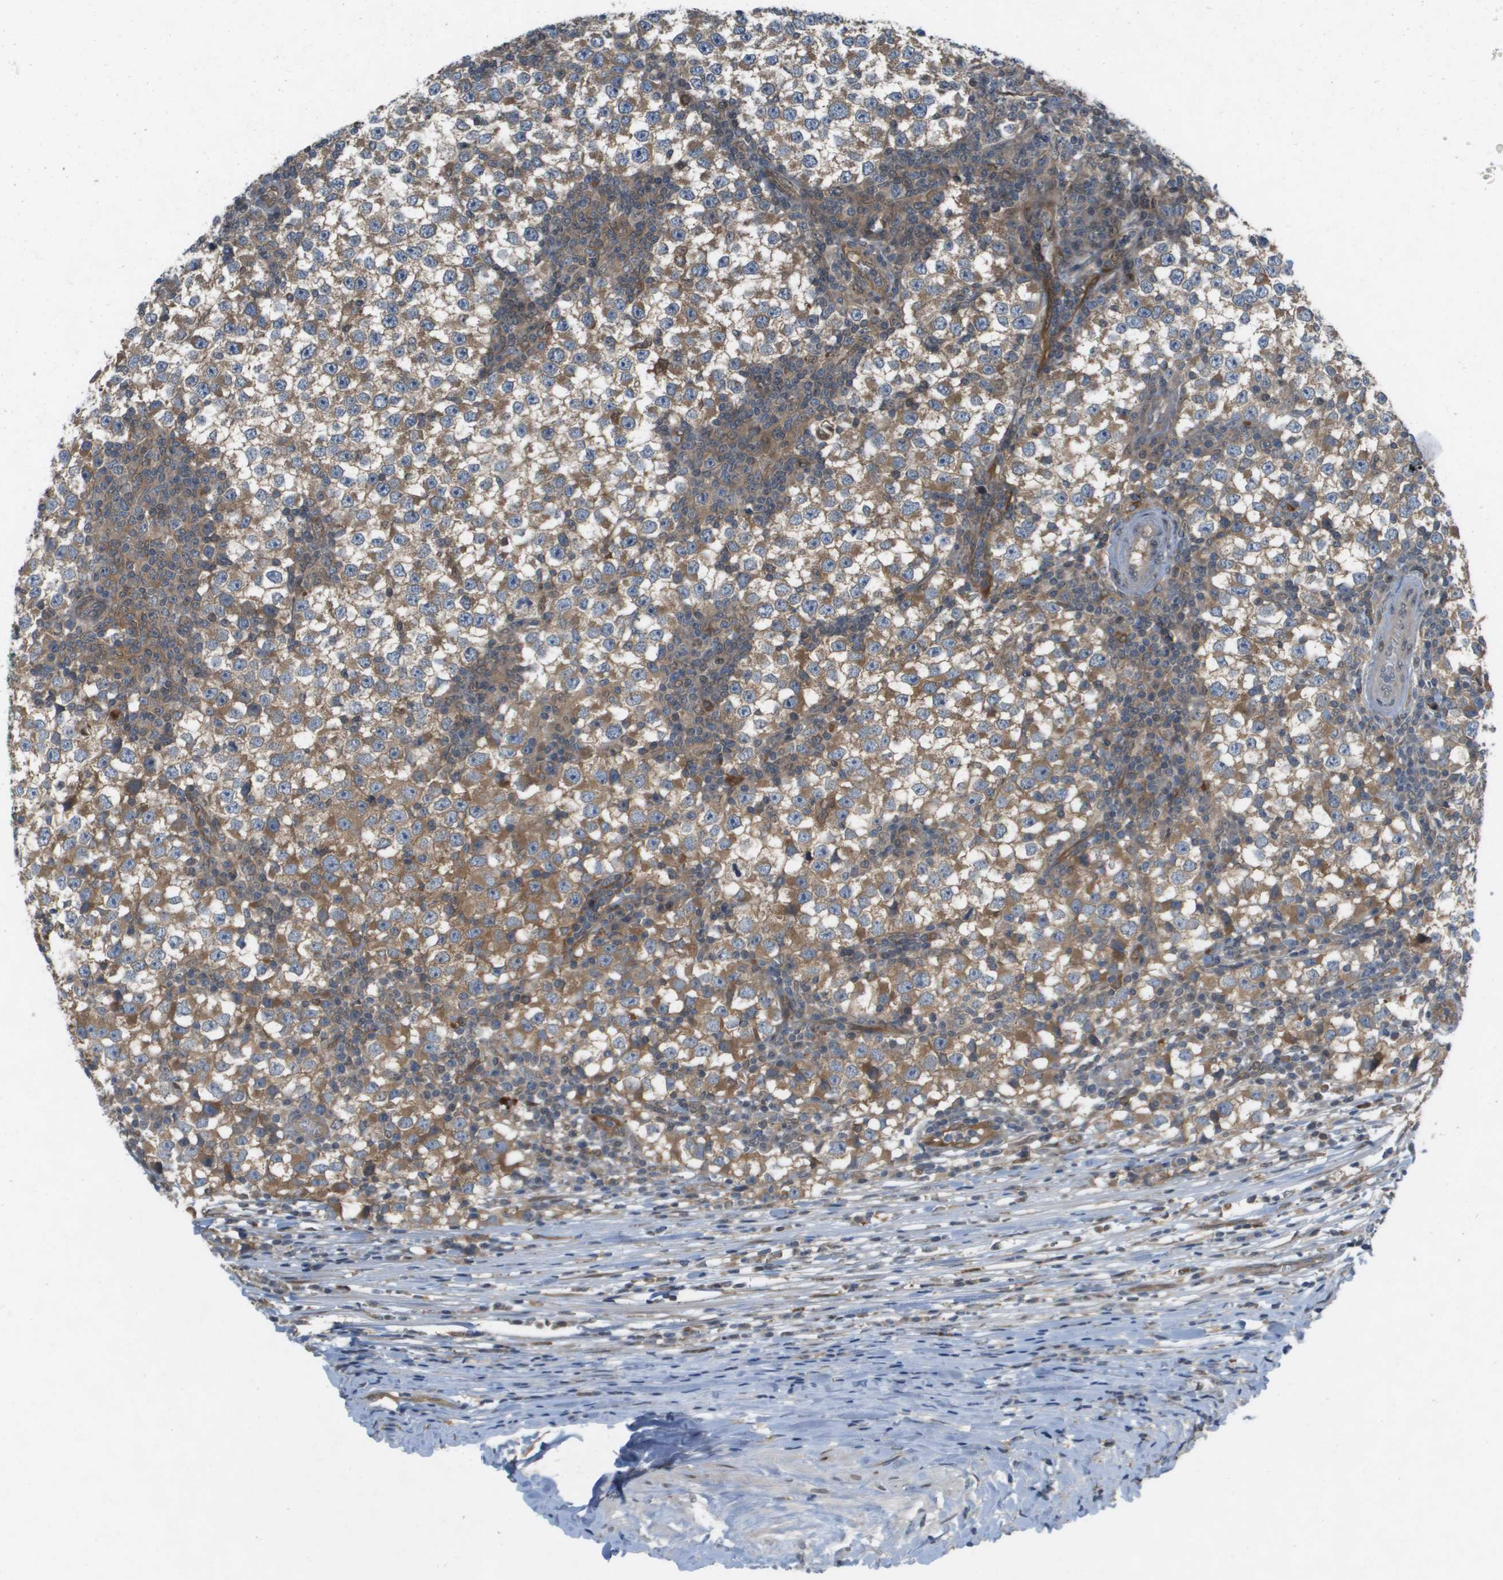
{"staining": {"intensity": "moderate", "quantity": ">75%", "location": "cytoplasmic/membranous"}, "tissue": "testis cancer", "cell_type": "Tumor cells", "image_type": "cancer", "snomed": [{"axis": "morphology", "description": "Seminoma, NOS"}, {"axis": "topography", "description": "Testis"}], "caption": "A brown stain highlights moderate cytoplasmic/membranous staining of a protein in seminoma (testis) tumor cells.", "gene": "PALD1", "patient": {"sex": "male", "age": 65}}